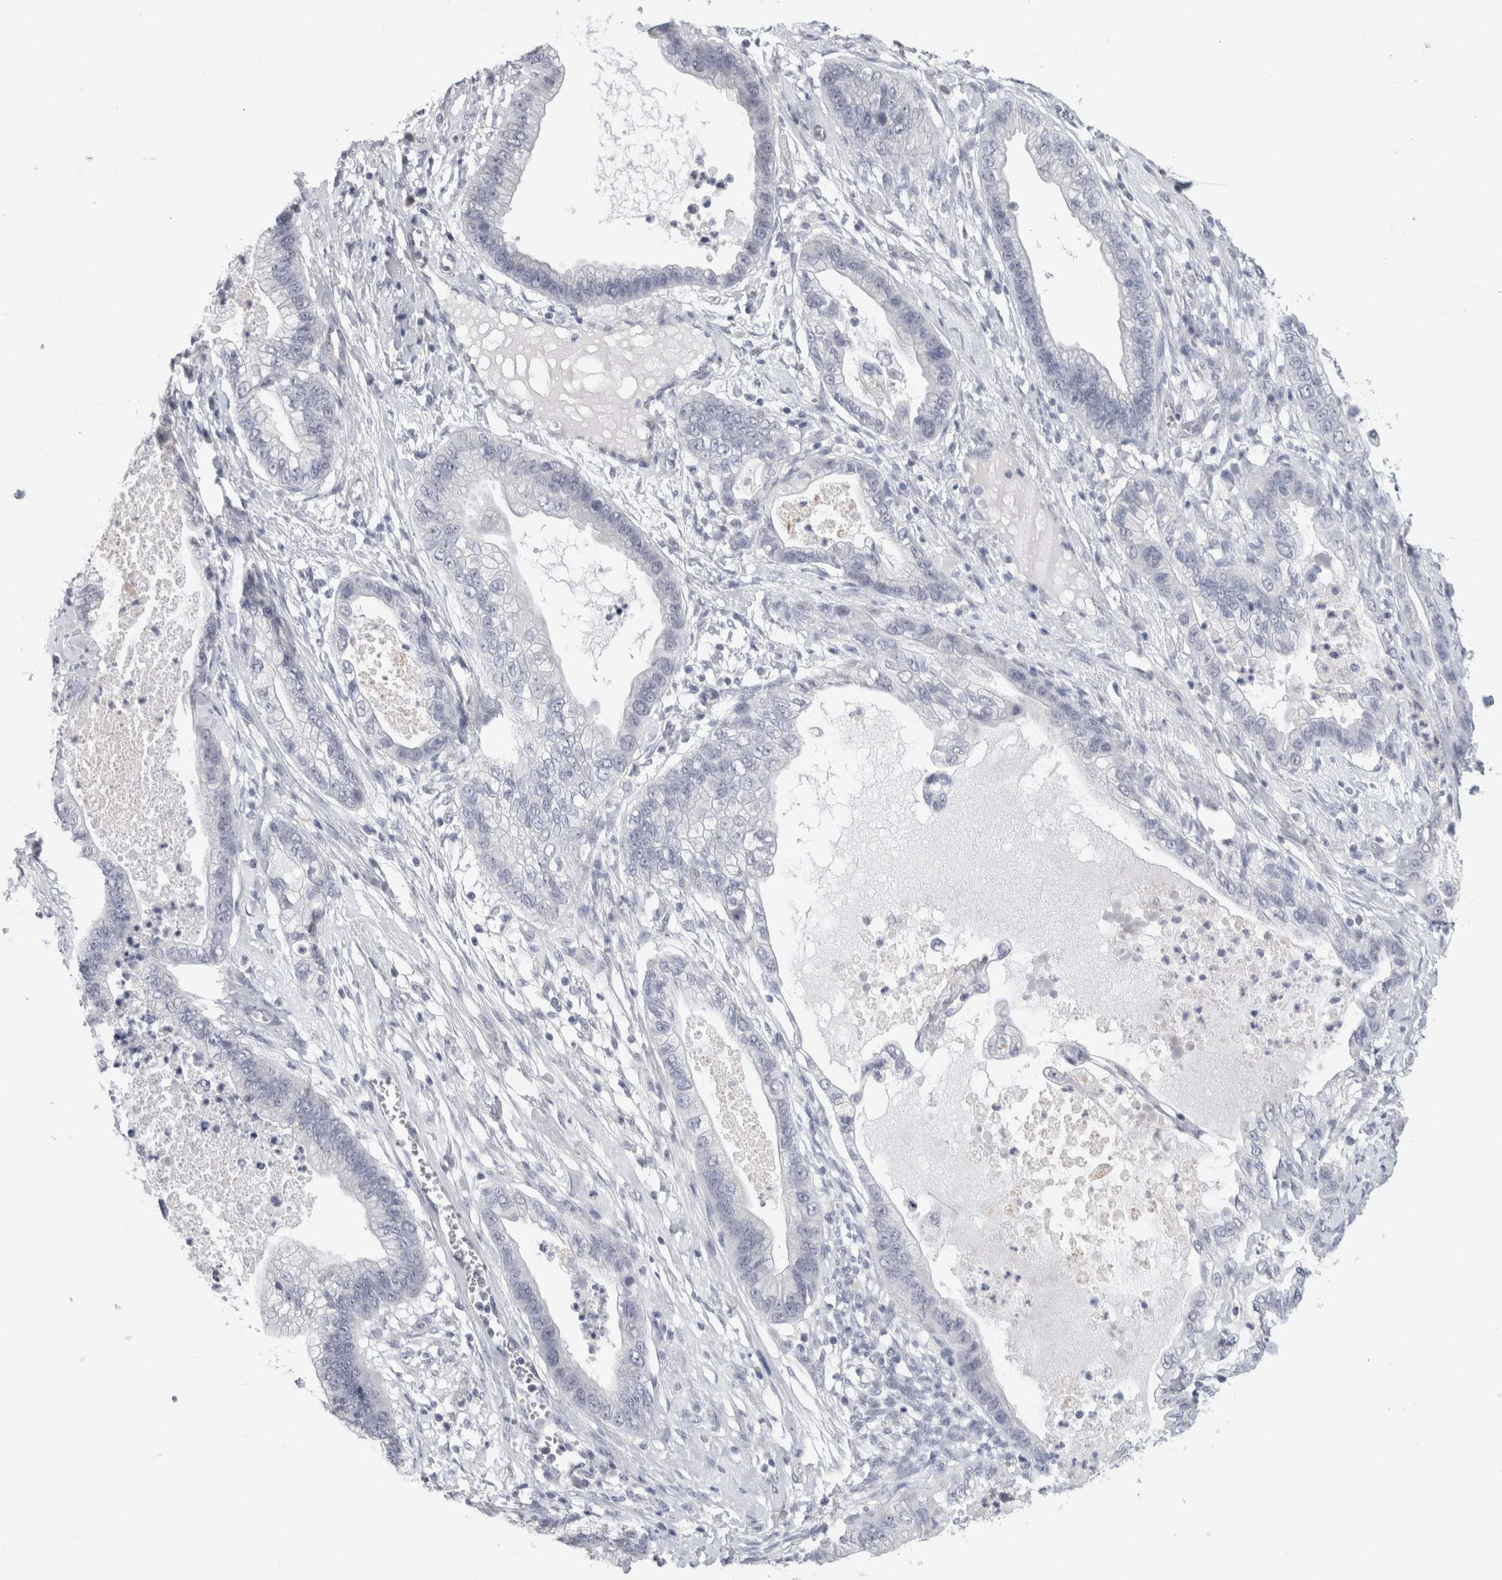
{"staining": {"intensity": "negative", "quantity": "none", "location": "none"}, "tissue": "cervical cancer", "cell_type": "Tumor cells", "image_type": "cancer", "snomed": [{"axis": "morphology", "description": "Adenocarcinoma, NOS"}, {"axis": "topography", "description": "Cervix"}], "caption": "An IHC photomicrograph of cervical cancer is shown. There is no staining in tumor cells of cervical cancer.", "gene": "TONSL", "patient": {"sex": "female", "age": 44}}